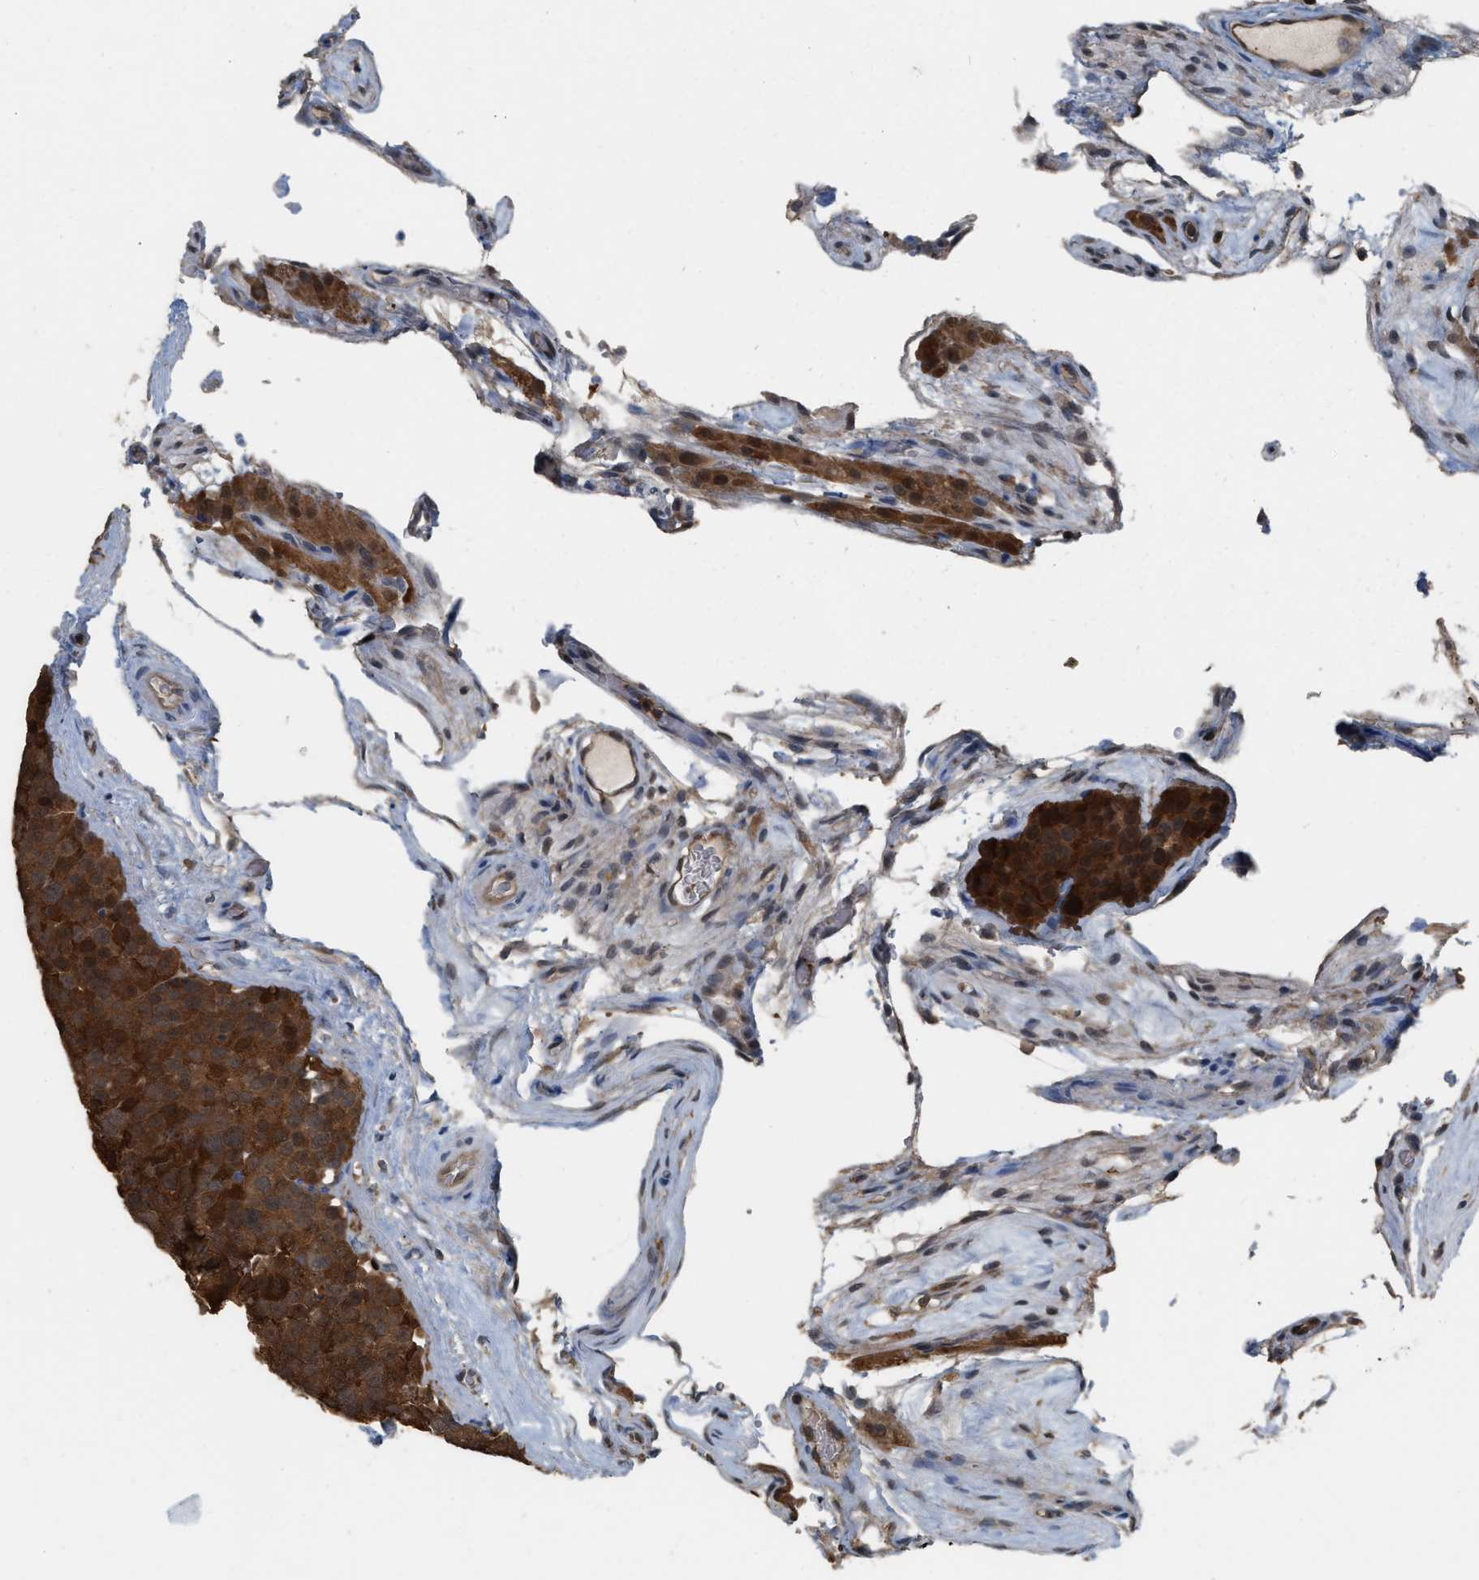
{"staining": {"intensity": "strong", "quantity": ">75%", "location": "cytoplasmic/membranous"}, "tissue": "testis cancer", "cell_type": "Tumor cells", "image_type": "cancer", "snomed": [{"axis": "morphology", "description": "Seminoma, NOS"}, {"axis": "topography", "description": "Testis"}], "caption": "Protein expression by immunohistochemistry (IHC) shows strong cytoplasmic/membranous expression in approximately >75% of tumor cells in testis cancer.", "gene": "MTPN", "patient": {"sex": "male", "age": 71}}